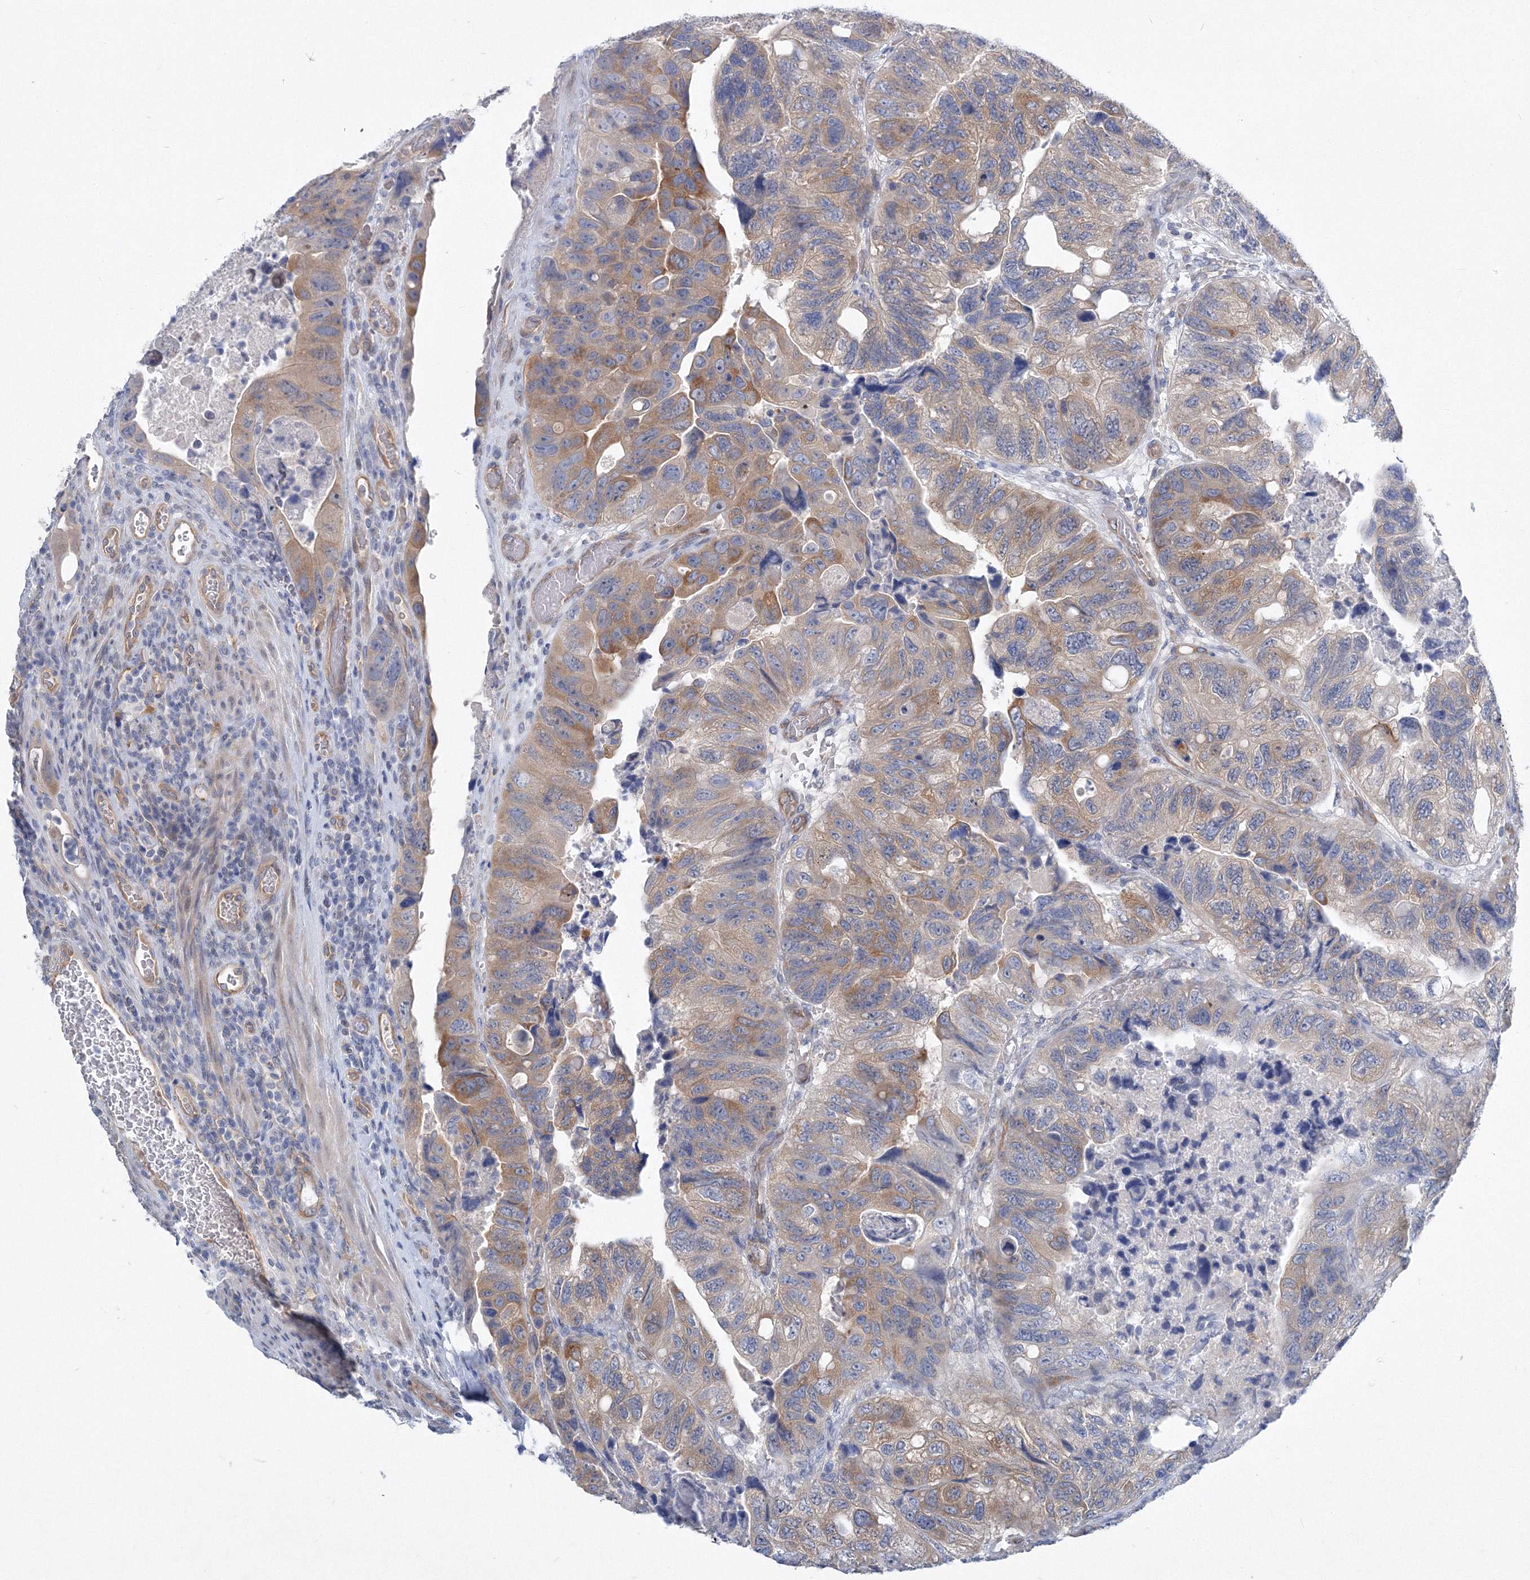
{"staining": {"intensity": "moderate", "quantity": "<25%", "location": "cytoplasmic/membranous"}, "tissue": "colorectal cancer", "cell_type": "Tumor cells", "image_type": "cancer", "snomed": [{"axis": "morphology", "description": "Adenocarcinoma, NOS"}, {"axis": "topography", "description": "Rectum"}], "caption": "DAB (3,3'-diaminobenzidine) immunohistochemical staining of colorectal adenocarcinoma shows moderate cytoplasmic/membranous protein positivity in approximately <25% of tumor cells. Ihc stains the protein of interest in brown and the nuclei are stained blue.", "gene": "TANC1", "patient": {"sex": "male", "age": 63}}